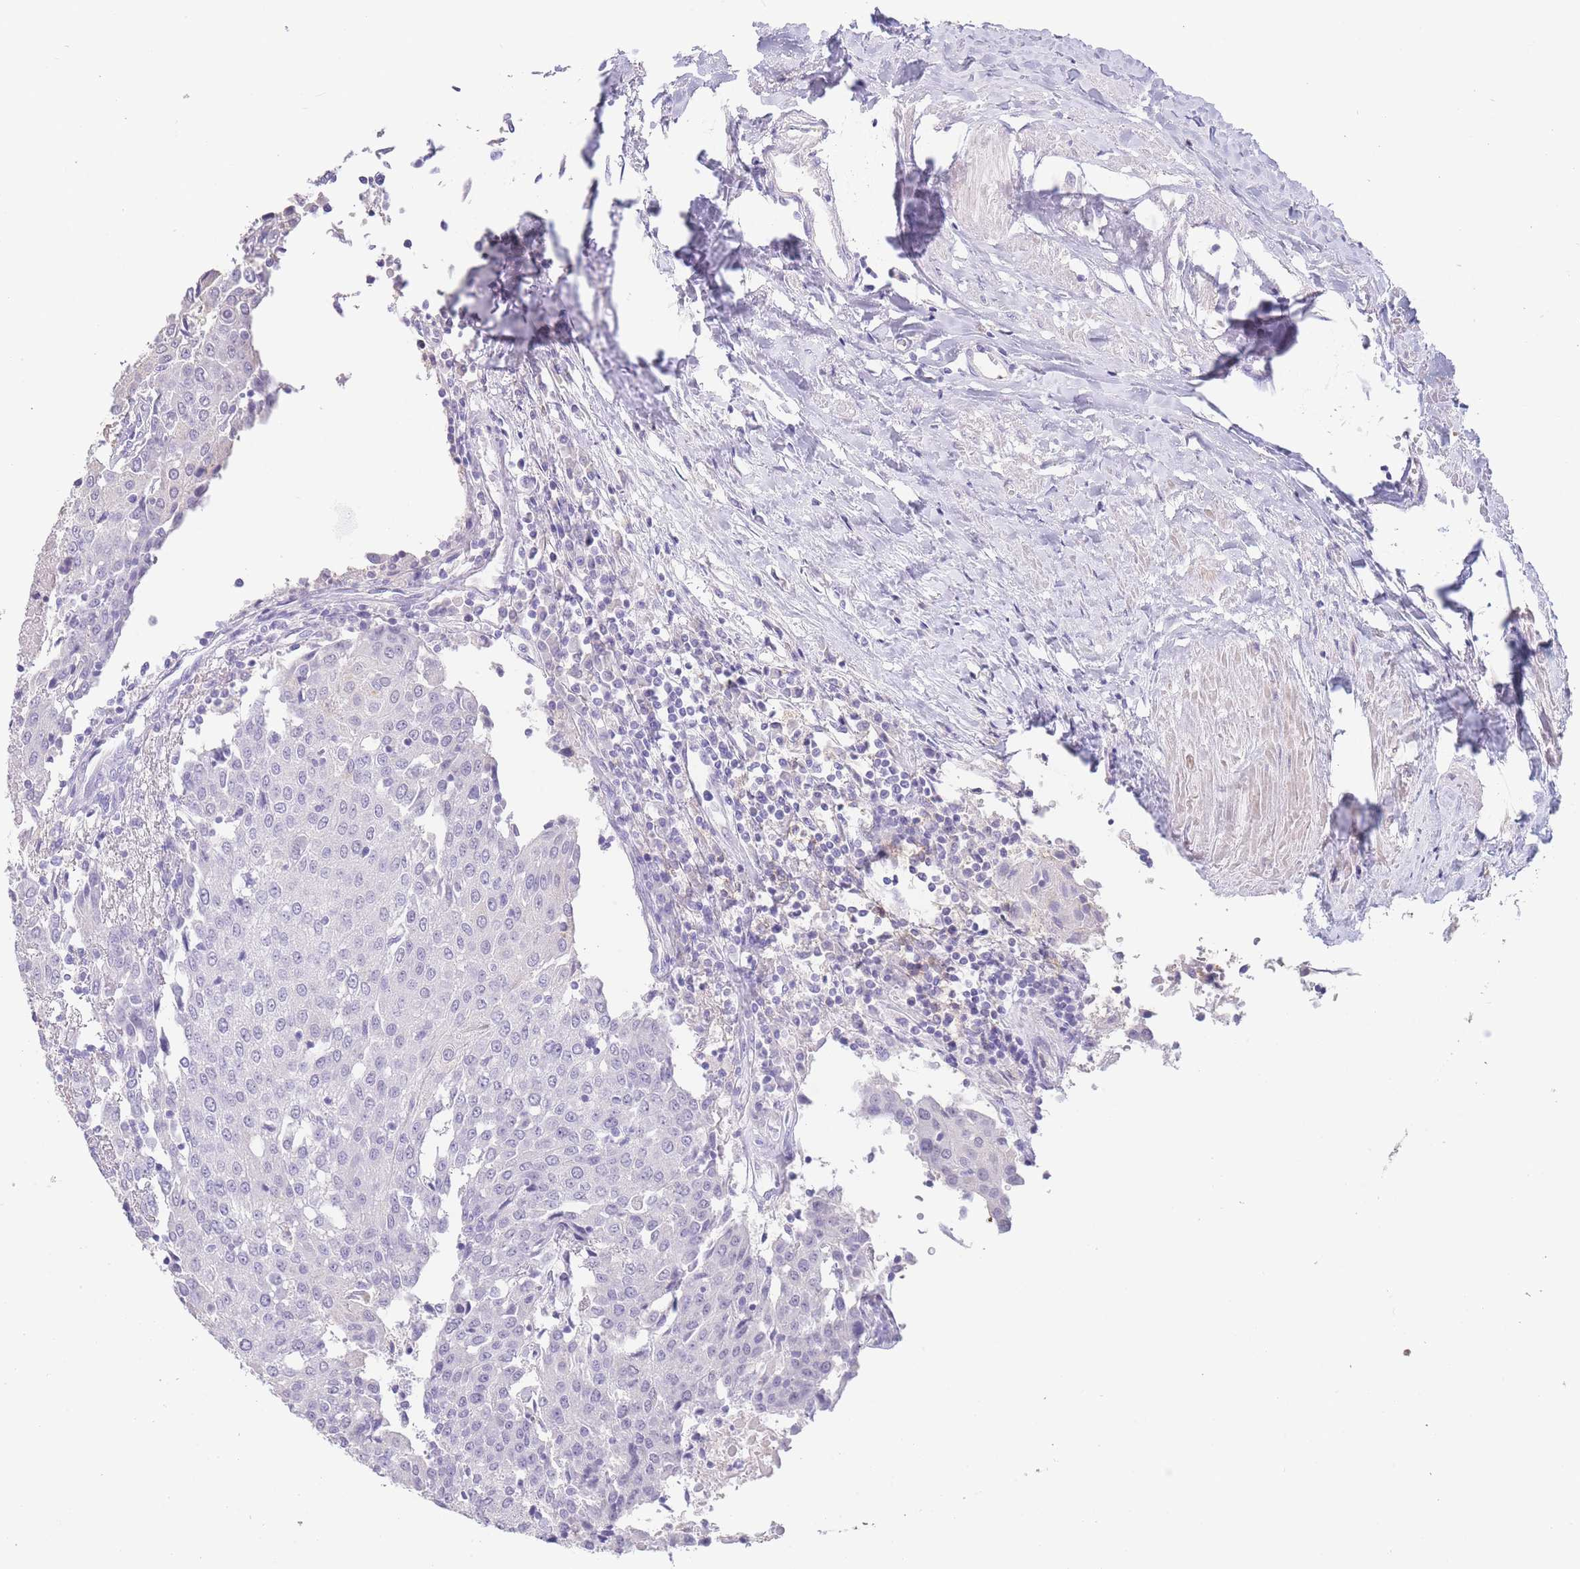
{"staining": {"intensity": "negative", "quantity": "none", "location": "none"}, "tissue": "urothelial cancer", "cell_type": "Tumor cells", "image_type": "cancer", "snomed": [{"axis": "morphology", "description": "Urothelial carcinoma, High grade"}, {"axis": "topography", "description": "Urinary bladder"}], "caption": "High magnification brightfield microscopy of urothelial cancer stained with DAB (3,3'-diaminobenzidine) (brown) and counterstained with hematoxylin (blue): tumor cells show no significant positivity.", "gene": "CD37", "patient": {"sex": "female", "age": 85}}